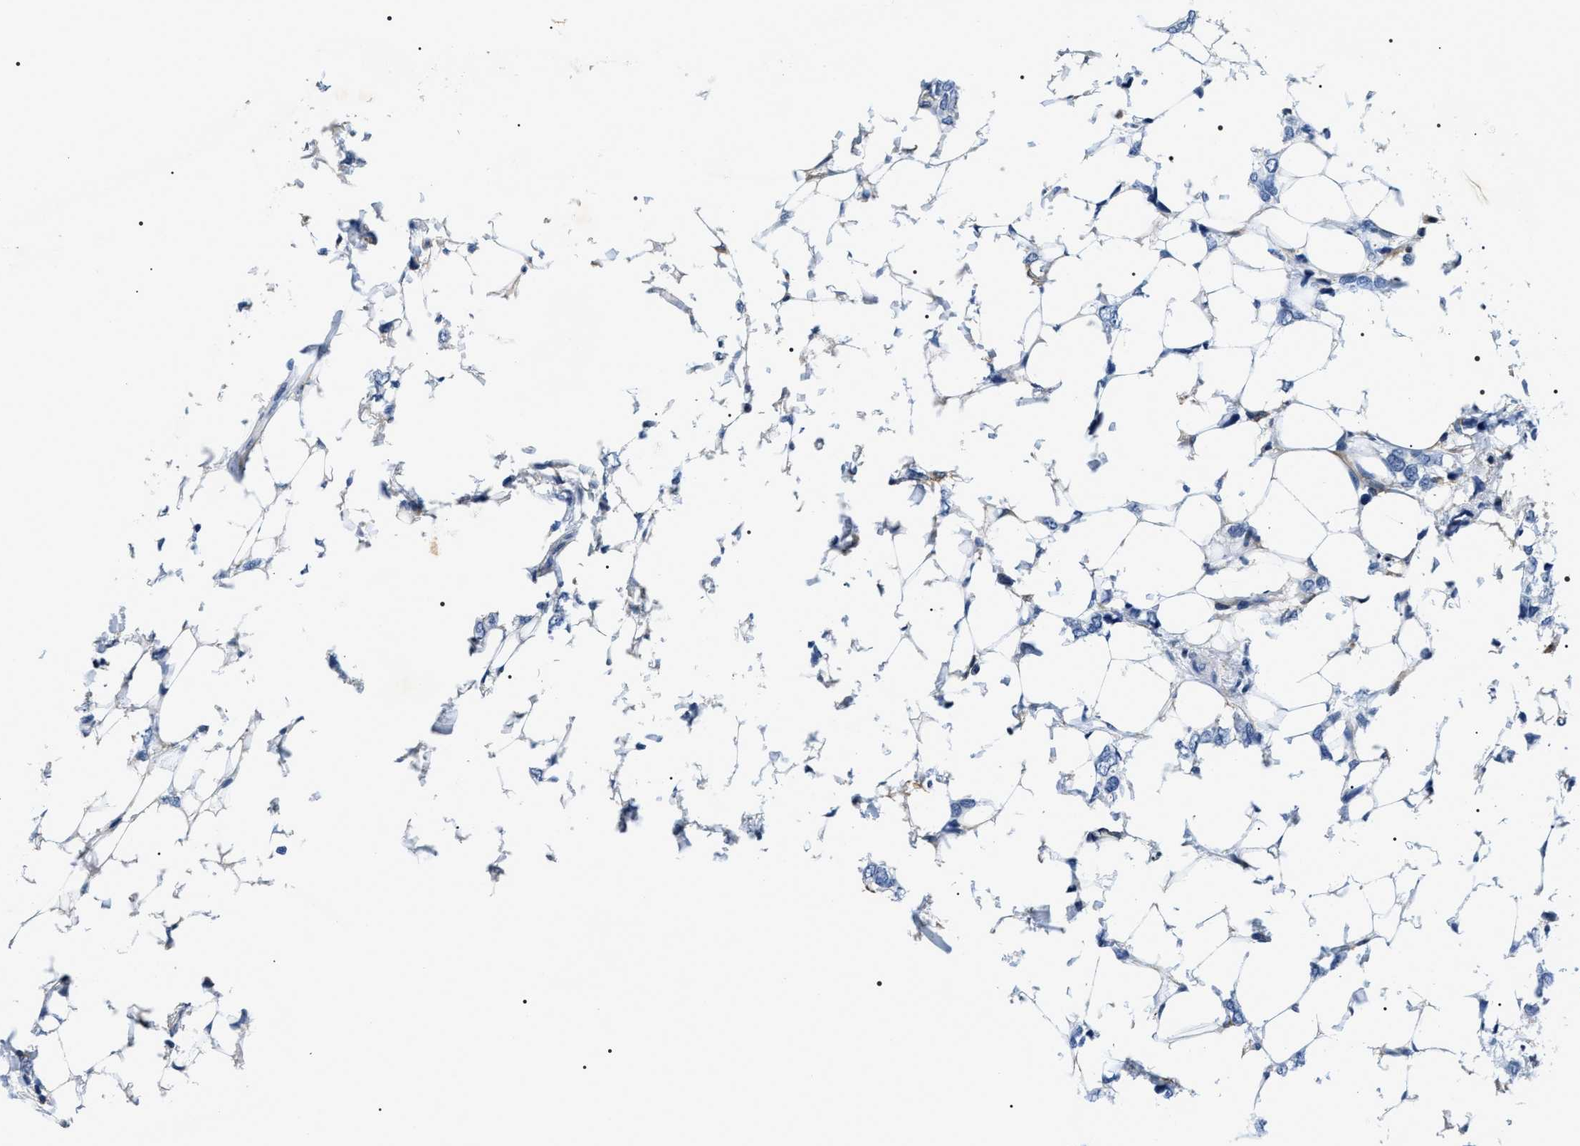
{"staining": {"intensity": "negative", "quantity": "none", "location": "none"}, "tissue": "breast cancer", "cell_type": "Tumor cells", "image_type": "cancer", "snomed": [{"axis": "morphology", "description": "Normal tissue, NOS"}, {"axis": "morphology", "description": "Lobular carcinoma"}, {"axis": "topography", "description": "Breast"}], "caption": "An immunohistochemistry (IHC) photomicrograph of breast cancer is shown. There is no staining in tumor cells of breast cancer.", "gene": "BAG2", "patient": {"sex": "female", "age": 47}}